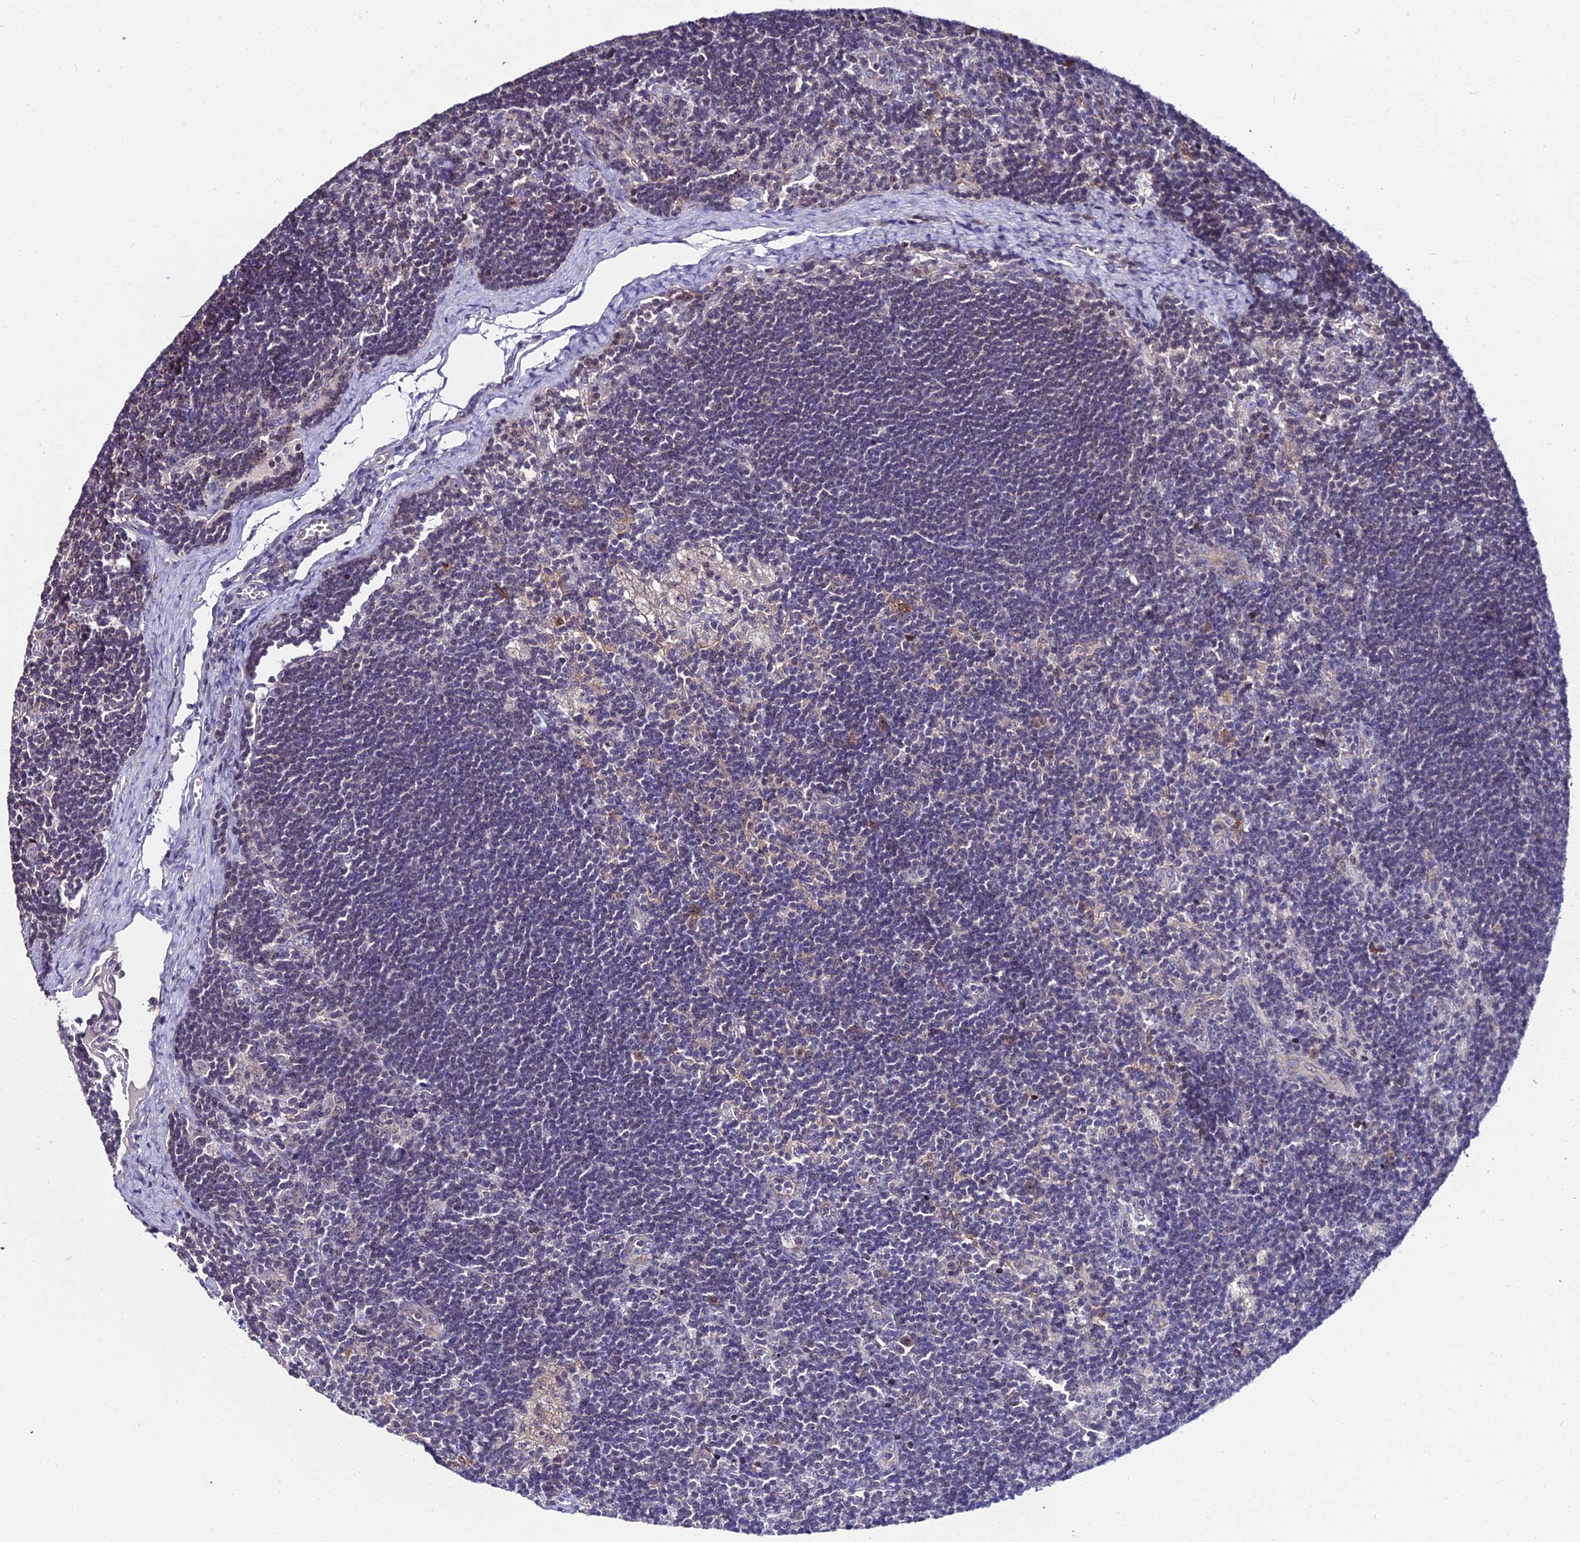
{"staining": {"intensity": "negative", "quantity": "none", "location": "none"}, "tissue": "lymph node", "cell_type": "Non-germinal center cells", "image_type": "normal", "snomed": [{"axis": "morphology", "description": "Normal tissue, NOS"}, {"axis": "topography", "description": "Lymph node"}], "caption": "Benign lymph node was stained to show a protein in brown. There is no significant staining in non-germinal center cells. (Stains: DAB IHC with hematoxylin counter stain, Microscopy: brightfield microscopy at high magnification).", "gene": "SHQ1", "patient": {"sex": "male", "age": 24}}